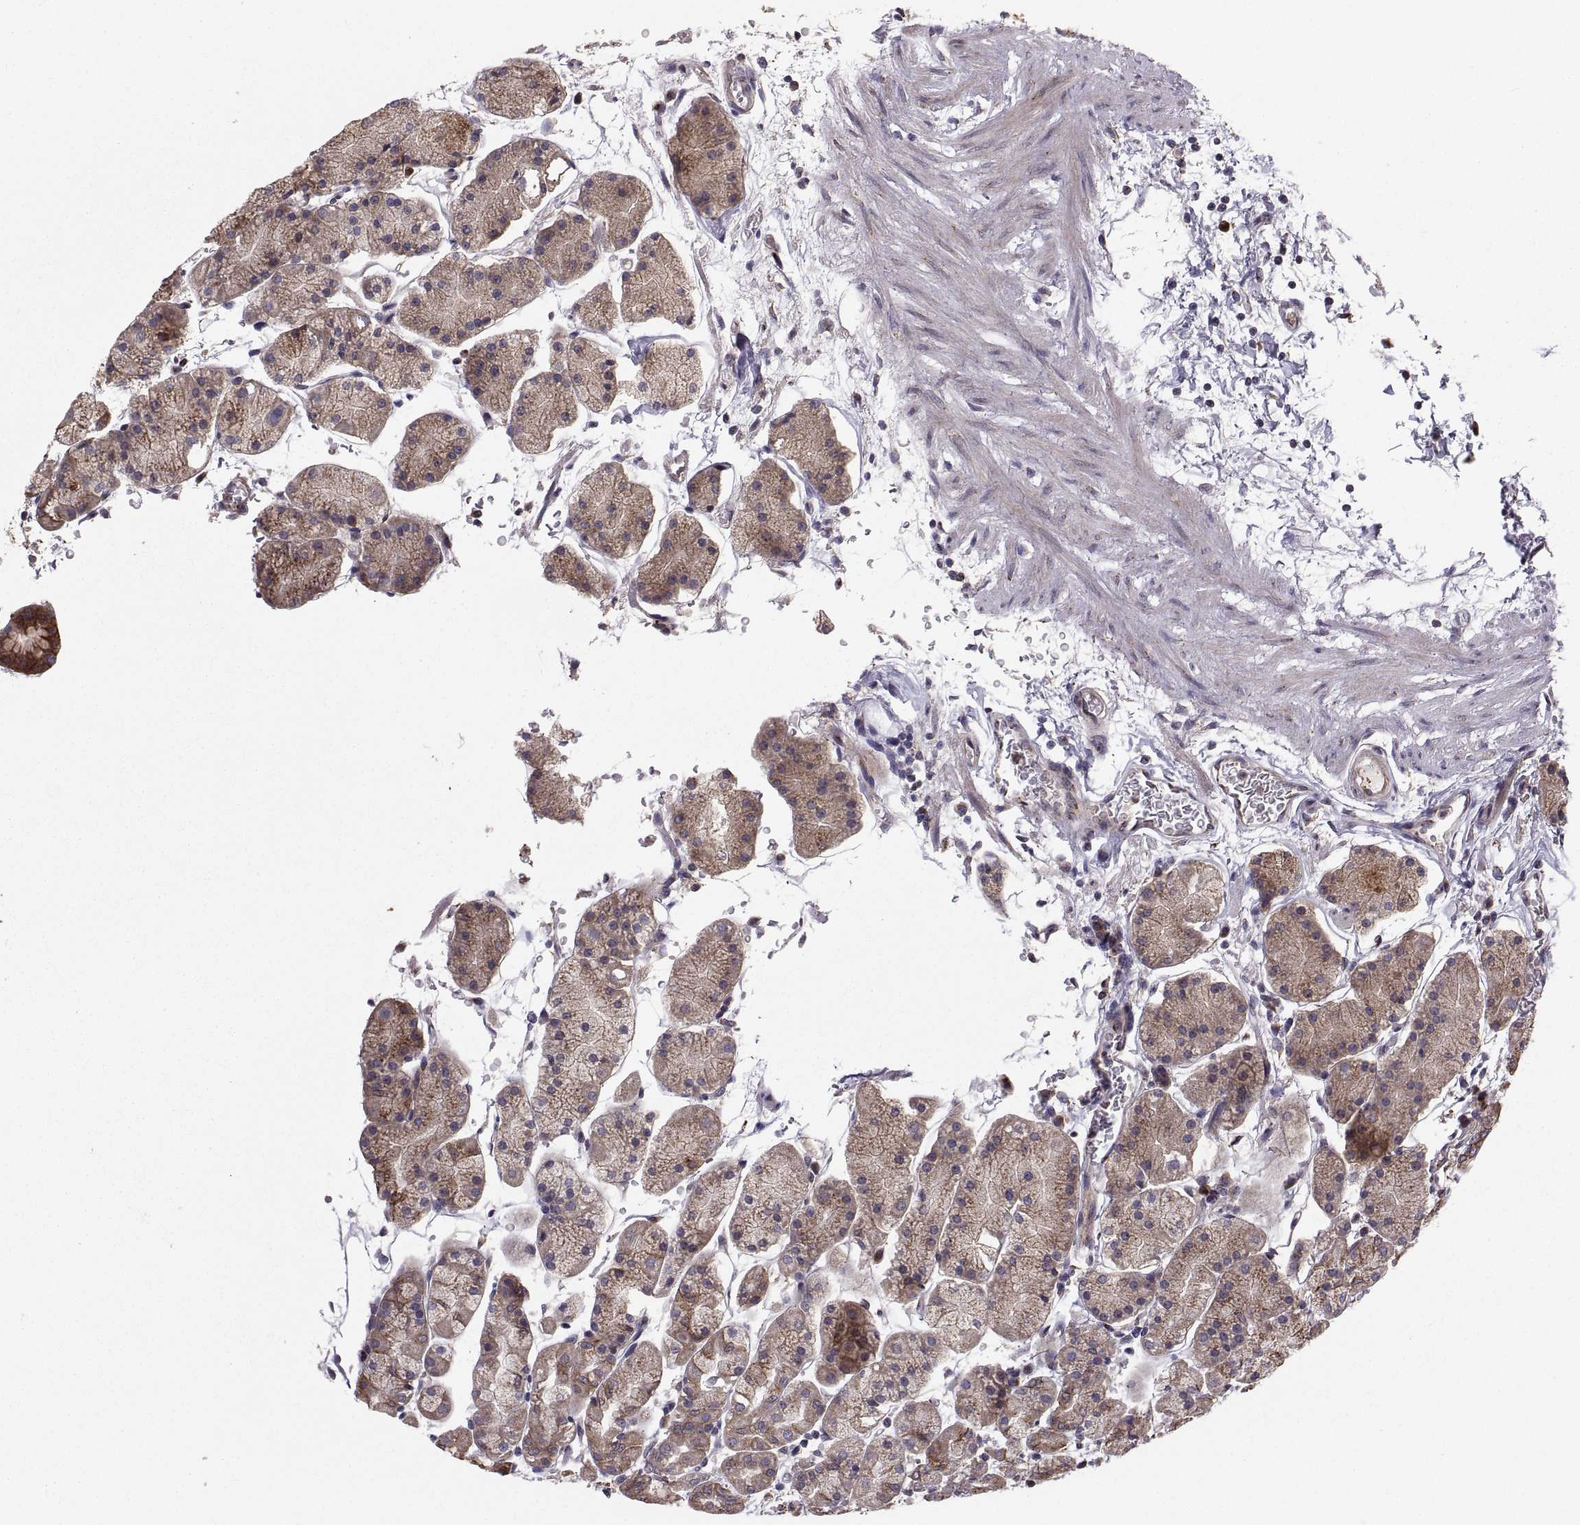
{"staining": {"intensity": "strong", "quantity": "25%-75%", "location": "cytoplasmic/membranous"}, "tissue": "stomach", "cell_type": "Glandular cells", "image_type": "normal", "snomed": [{"axis": "morphology", "description": "Normal tissue, NOS"}, {"axis": "topography", "description": "Stomach"}], "caption": "IHC histopathology image of benign stomach: stomach stained using immunohistochemistry shows high levels of strong protein expression localized specifically in the cytoplasmic/membranous of glandular cells, appearing as a cytoplasmic/membranous brown color.", "gene": "TESC", "patient": {"sex": "male", "age": 54}}